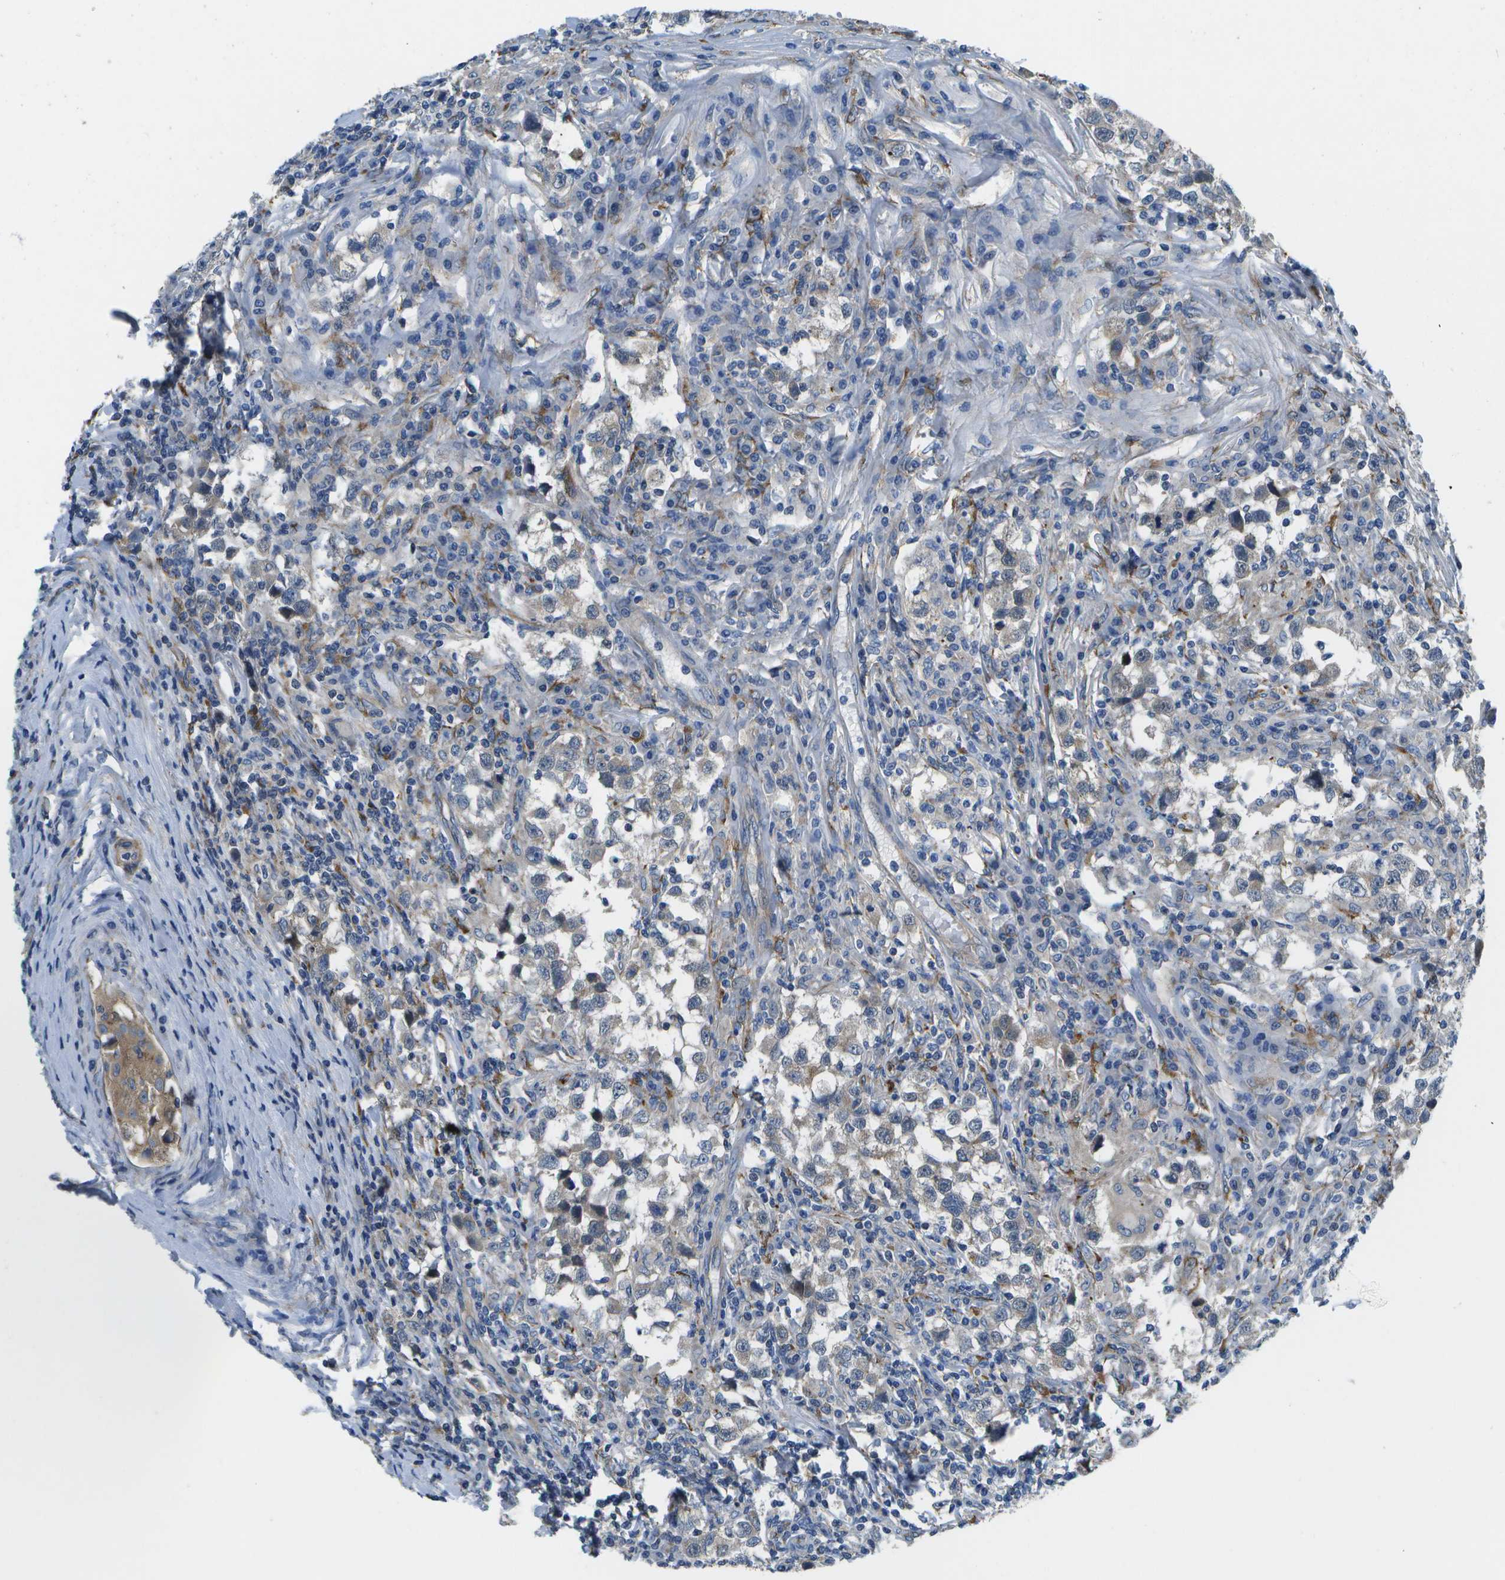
{"staining": {"intensity": "negative", "quantity": "none", "location": "none"}, "tissue": "testis cancer", "cell_type": "Tumor cells", "image_type": "cancer", "snomed": [{"axis": "morphology", "description": "Carcinoma, Embryonal, NOS"}, {"axis": "topography", "description": "Testis"}], "caption": "Immunohistochemistry (IHC) image of neoplastic tissue: testis embryonal carcinoma stained with DAB (3,3'-diaminobenzidine) demonstrates no significant protein expression in tumor cells.", "gene": "P3H1", "patient": {"sex": "male", "age": 21}}